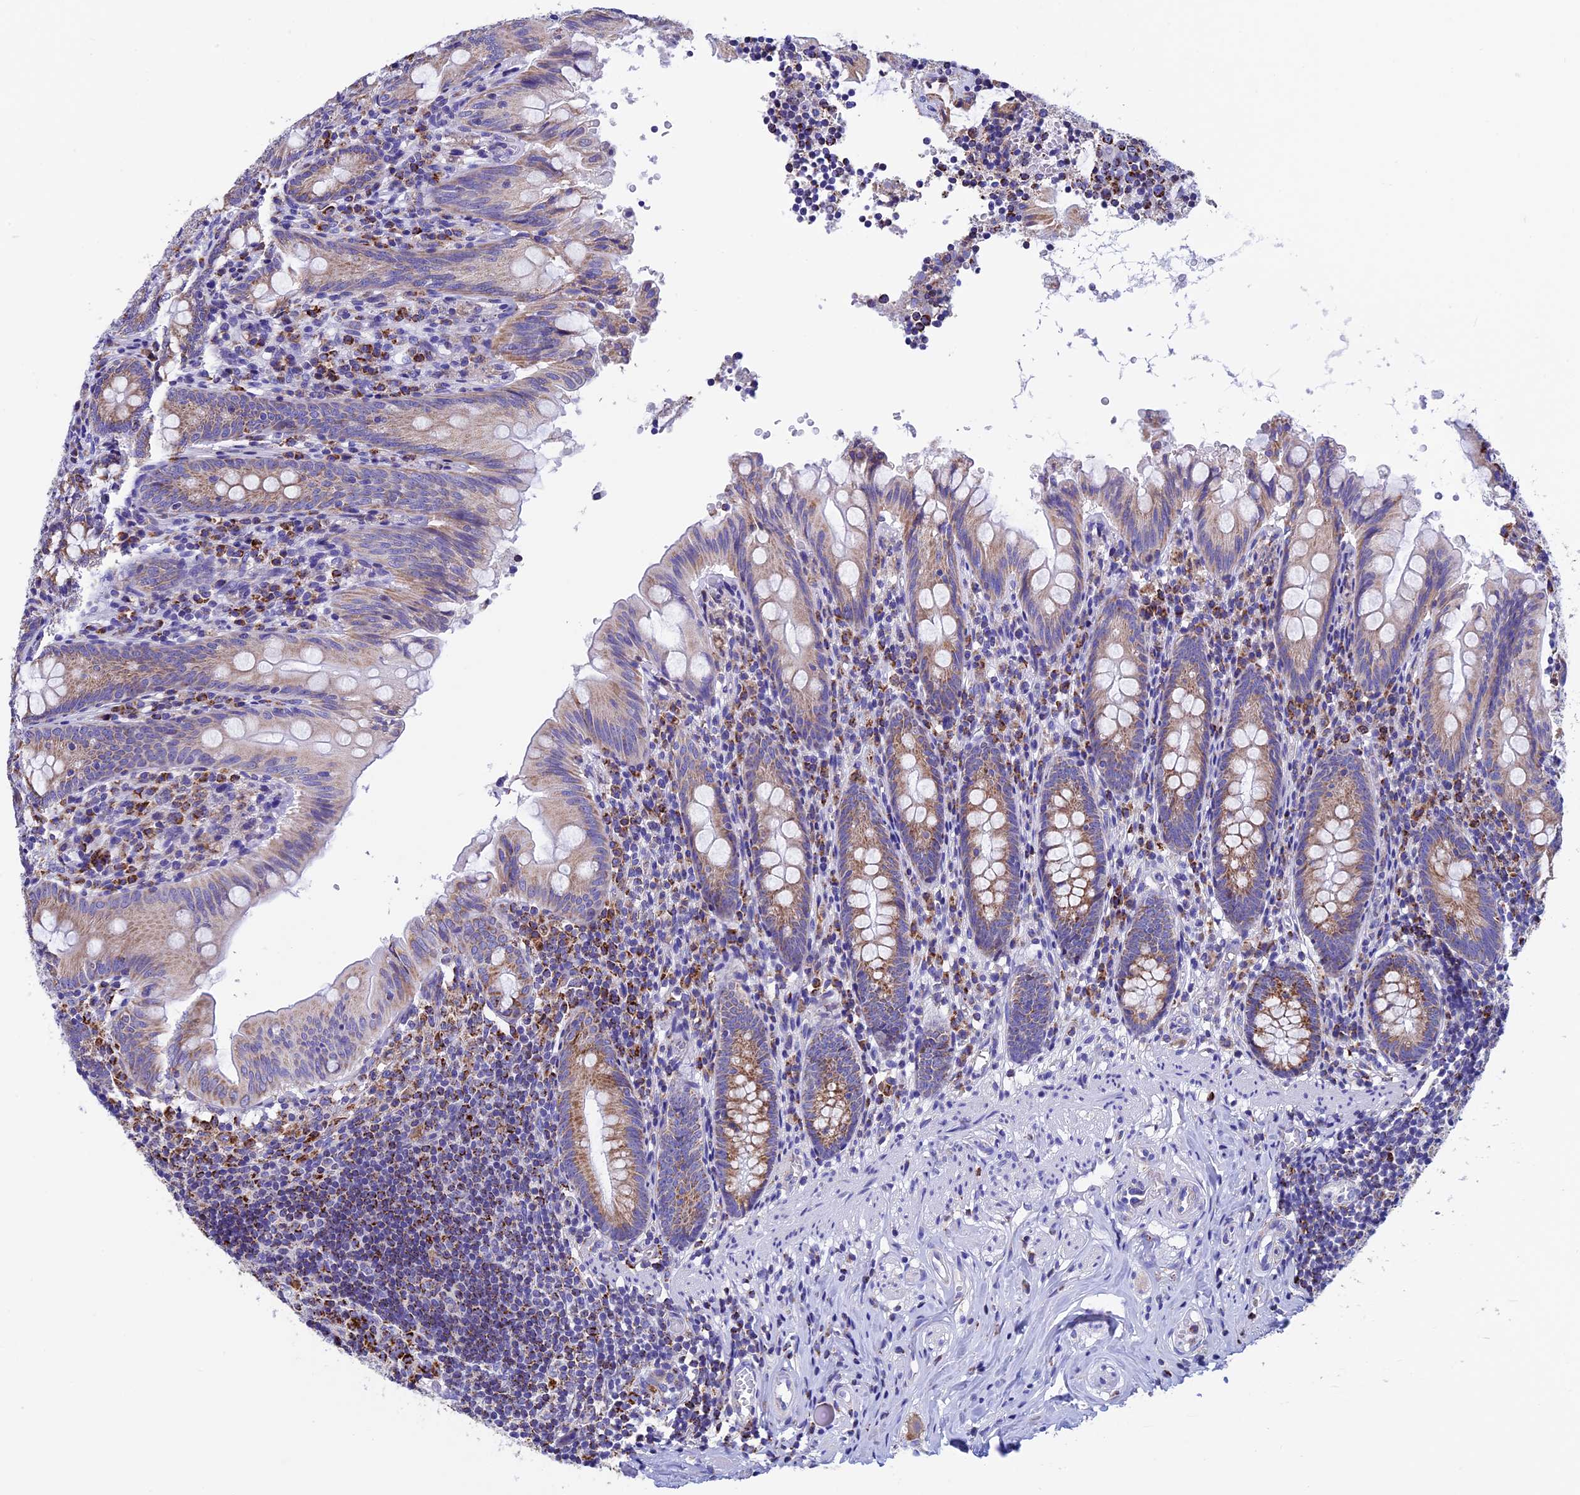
{"staining": {"intensity": "moderate", "quantity": "25%-75%", "location": "cytoplasmic/membranous"}, "tissue": "appendix", "cell_type": "Glandular cells", "image_type": "normal", "snomed": [{"axis": "morphology", "description": "Normal tissue, NOS"}, {"axis": "topography", "description": "Appendix"}], "caption": "Immunohistochemical staining of normal appendix reveals moderate cytoplasmic/membranous protein expression in approximately 25%-75% of glandular cells.", "gene": "SLC8B1", "patient": {"sex": "male", "age": 55}}